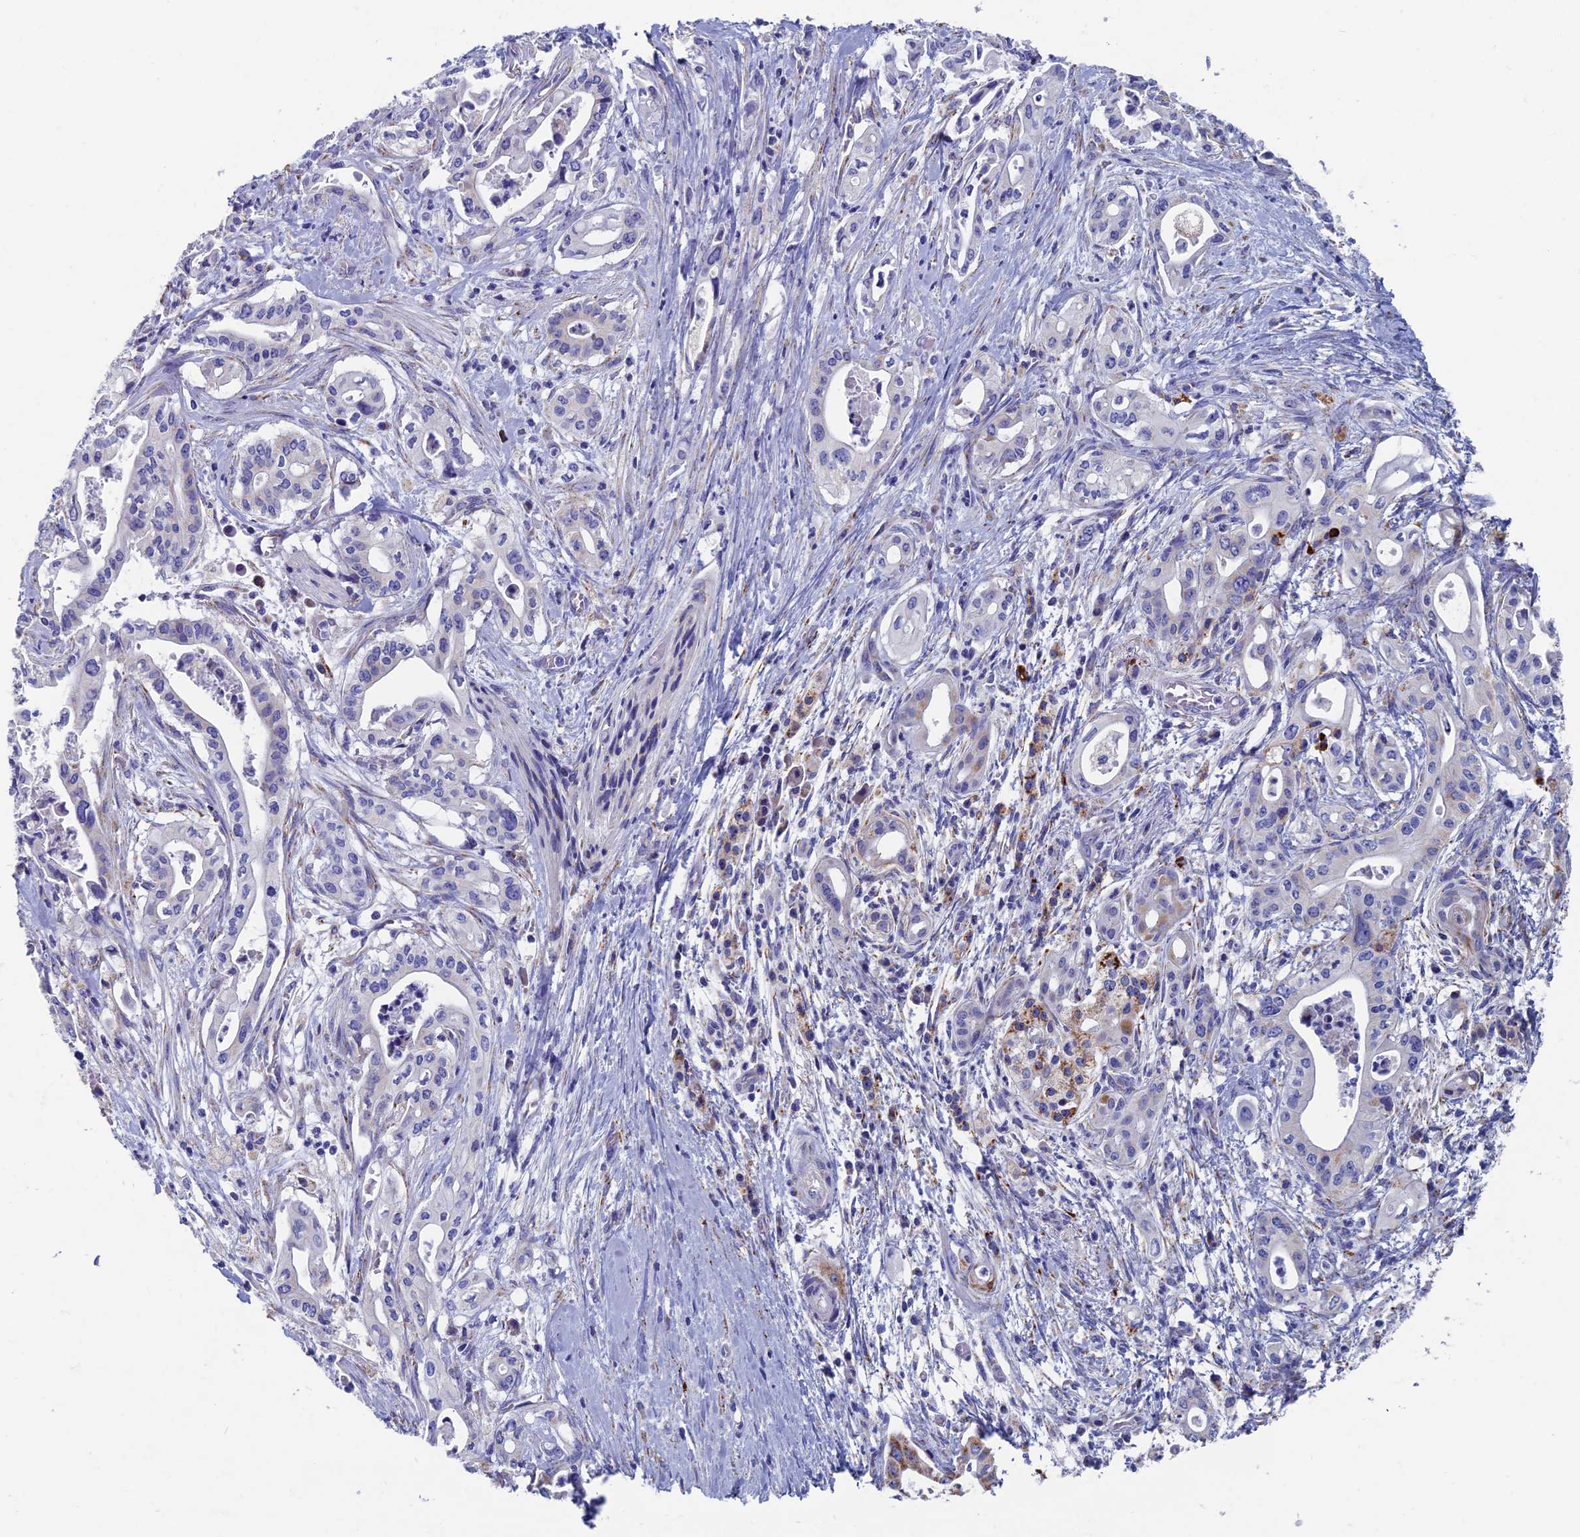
{"staining": {"intensity": "negative", "quantity": "none", "location": "none"}, "tissue": "pancreatic cancer", "cell_type": "Tumor cells", "image_type": "cancer", "snomed": [{"axis": "morphology", "description": "Adenocarcinoma, NOS"}, {"axis": "topography", "description": "Pancreas"}], "caption": "A photomicrograph of human pancreatic cancer (adenocarcinoma) is negative for staining in tumor cells. (Immunohistochemistry, brightfield microscopy, high magnification).", "gene": "OAT", "patient": {"sex": "female", "age": 77}}